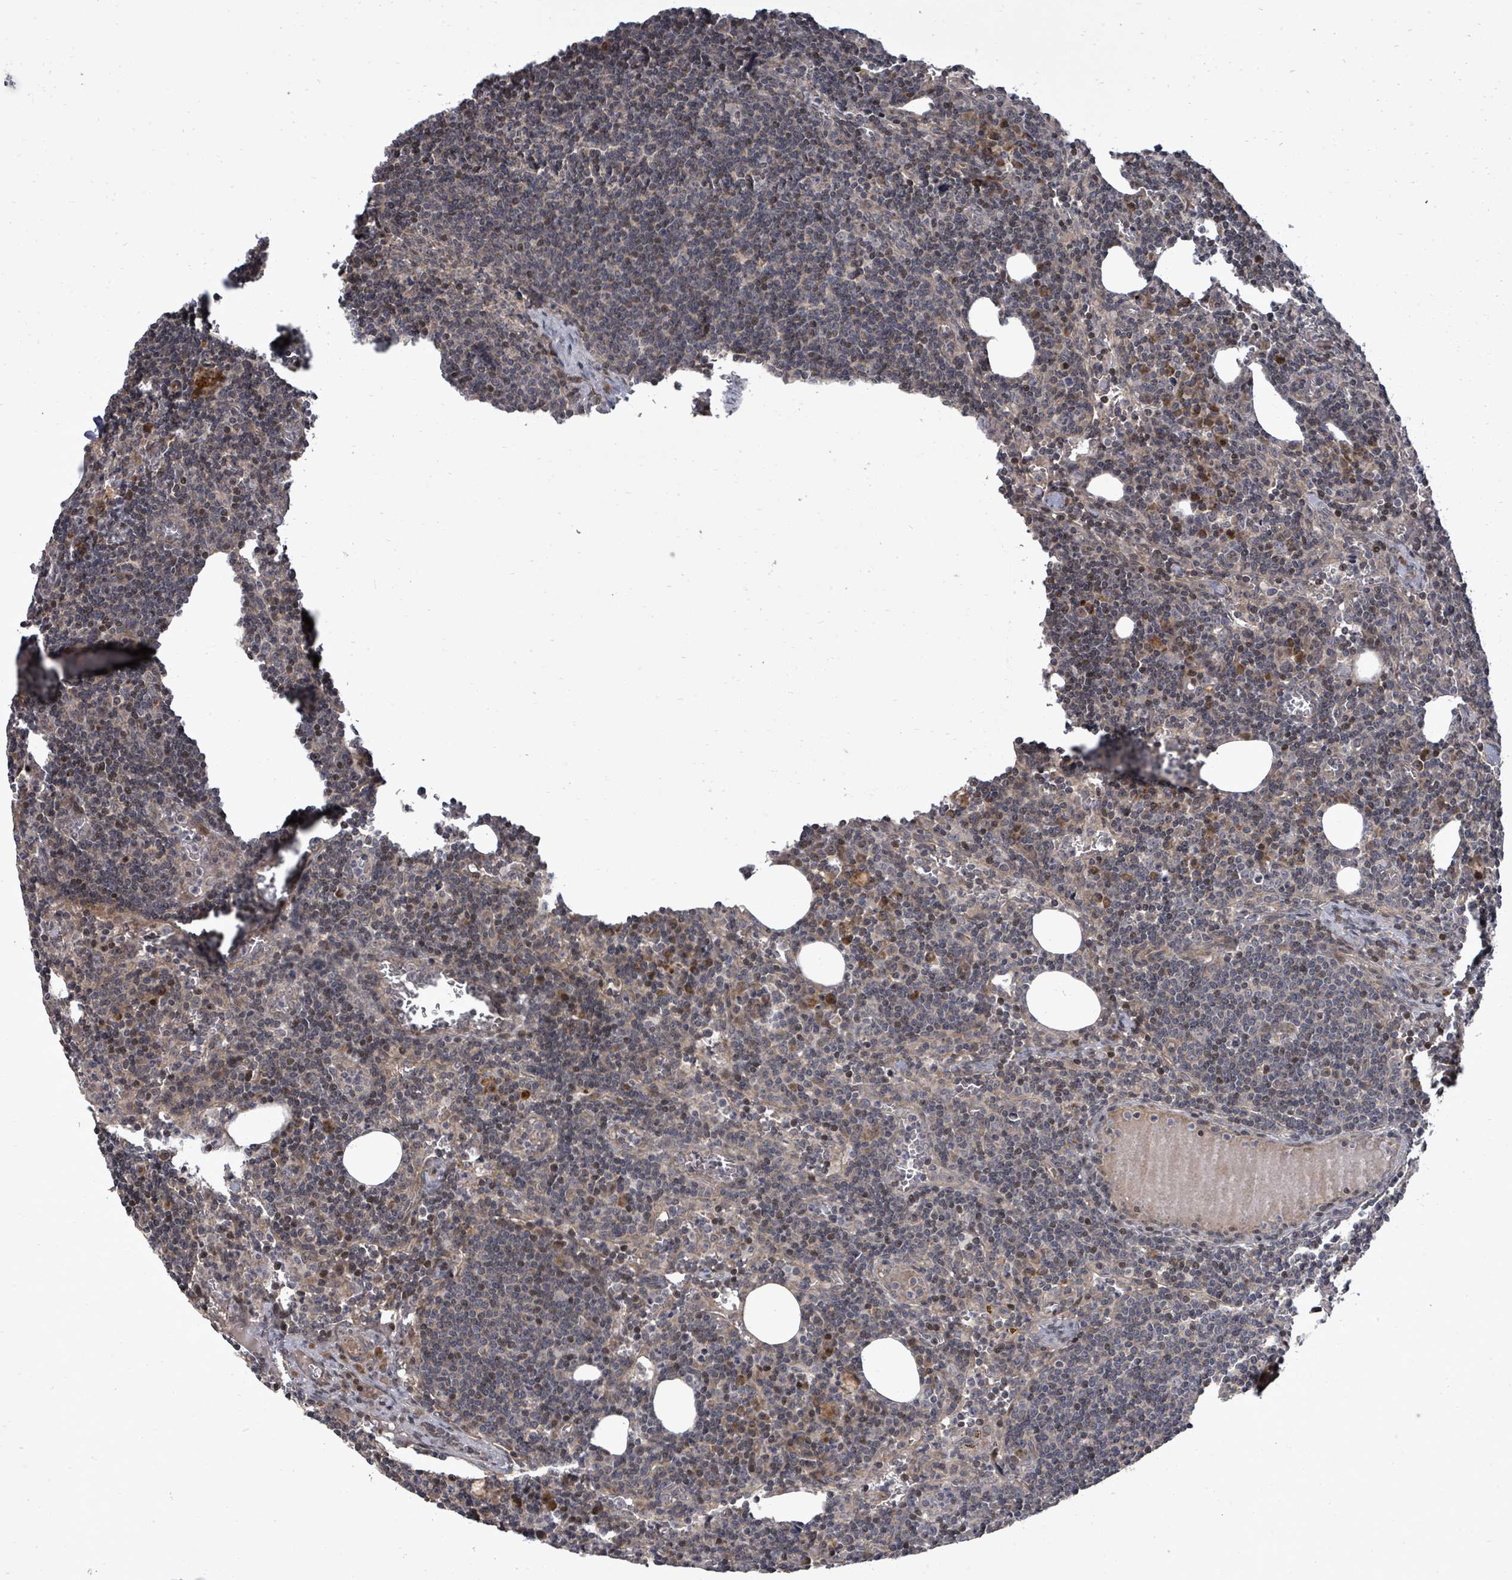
{"staining": {"intensity": "negative", "quantity": "none", "location": "none"}, "tissue": "lymph node", "cell_type": "Germinal center cells", "image_type": "normal", "snomed": [{"axis": "morphology", "description": "Normal tissue, NOS"}, {"axis": "topography", "description": "Lymph node"}], "caption": "Germinal center cells are negative for brown protein staining in benign lymph node. (DAB (3,3'-diaminobenzidine) immunohistochemistry visualized using brightfield microscopy, high magnification).", "gene": "KRTAP27", "patient": {"sex": "female", "age": 27}}